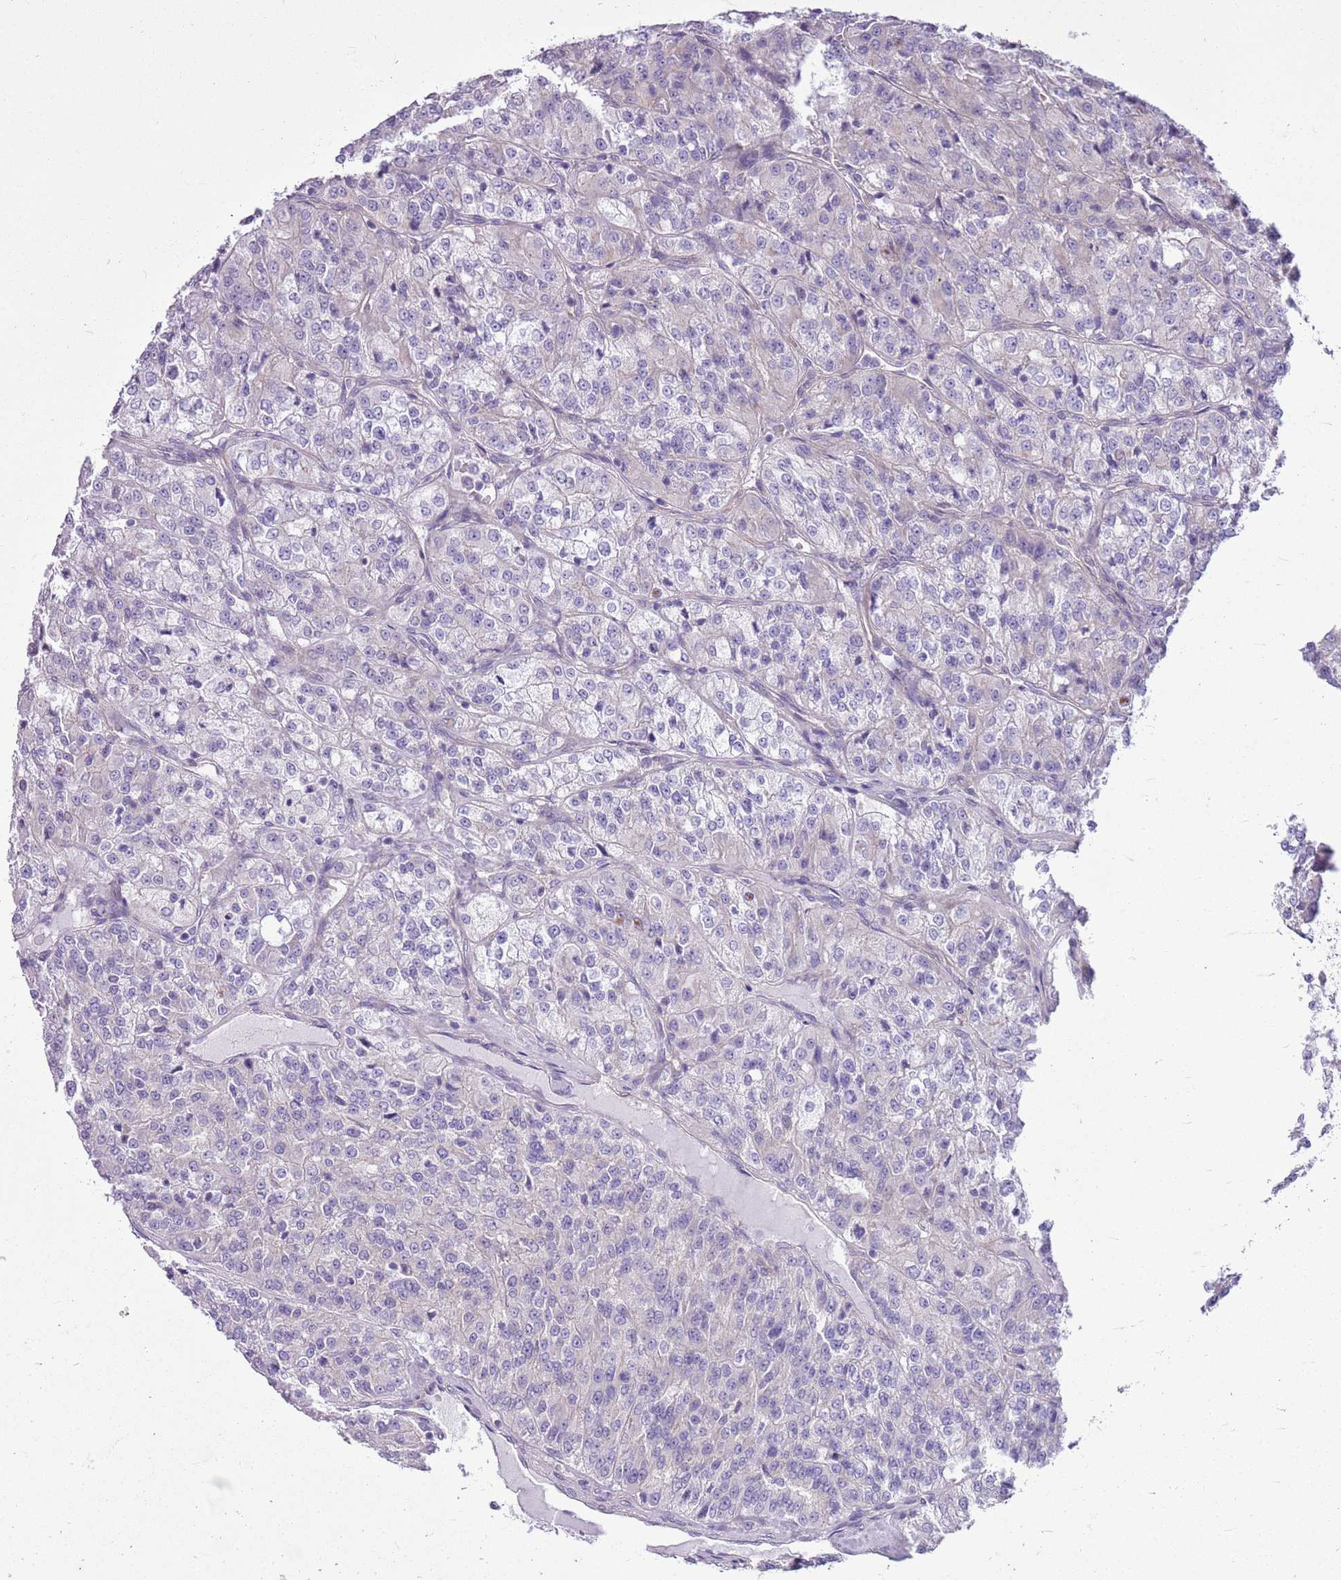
{"staining": {"intensity": "negative", "quantity": "none", "location": "none"}, "tissue": "renal cancer", "cell_type": "Tumor cells", "image_type": "cancer", "snomed": [{"axis": "morphology", "description": "Adenocarcinoma, NOS"}, {"axis": "topography", "description": "Kidney"}], "caption": "IHC histopathology image of neoplastic tissue: renal cancer (adenocarcinoma) stained with DAB (3,3'-diaminobenzidine) shows no significant protein positivity in tumor cells.", "gene": "PARP8", "patient": {"sex": "female", "age": 63}}